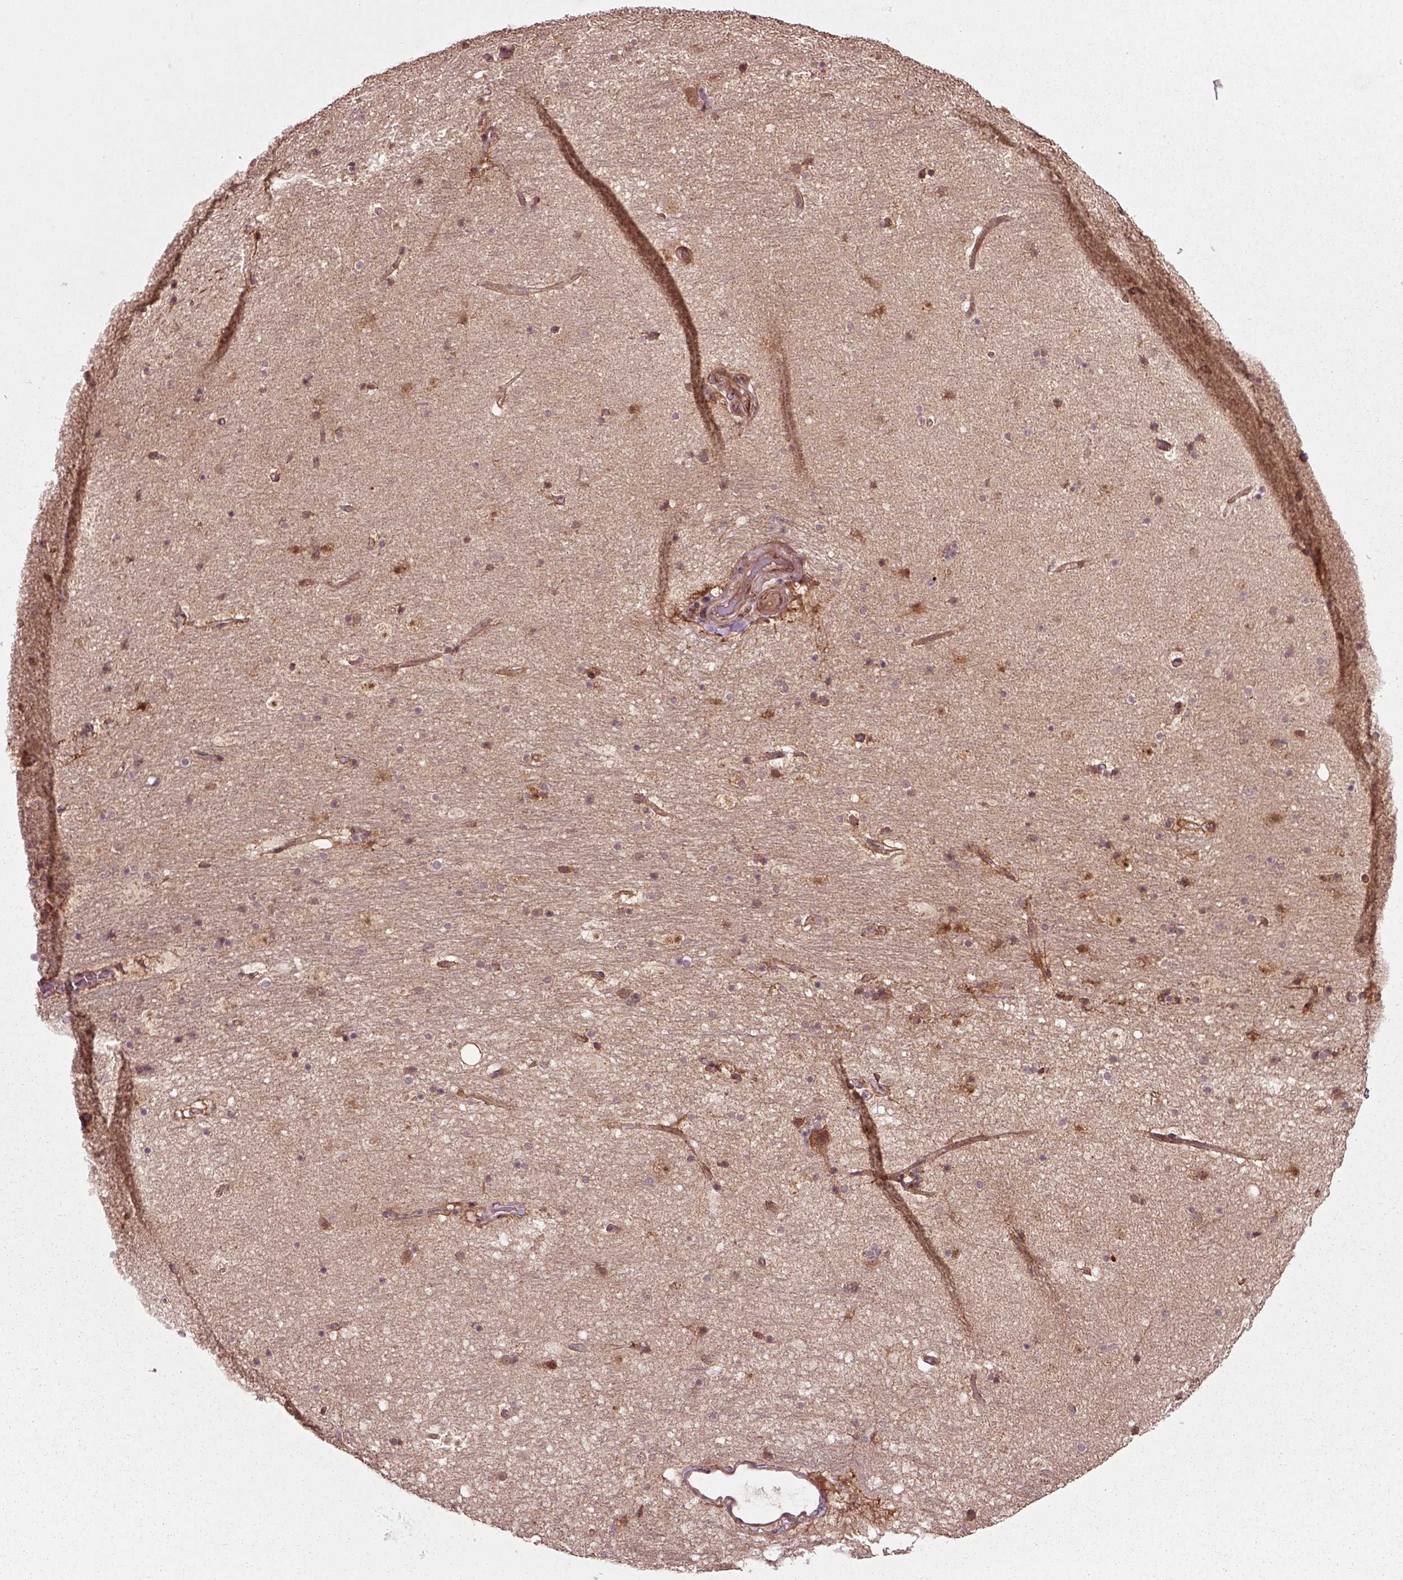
{"staining": {"intensity": "negative", "quantity": "none", "location": "none"}, "tissue": "hippocampus", "cell_type": "Glial cells", "image_type": "normal", "snomed": [{"axis": "morphology", "description": "Normal tissue, NOS"}, {"axis": "topography", "description": "Hippocampus"}], "caption": "Human hippocampus stained for a protein using immunohistochemistry shows no positivity in glial cells.", "gene": "PLCD3", "patient": {"sex": "male", "age": 51}}